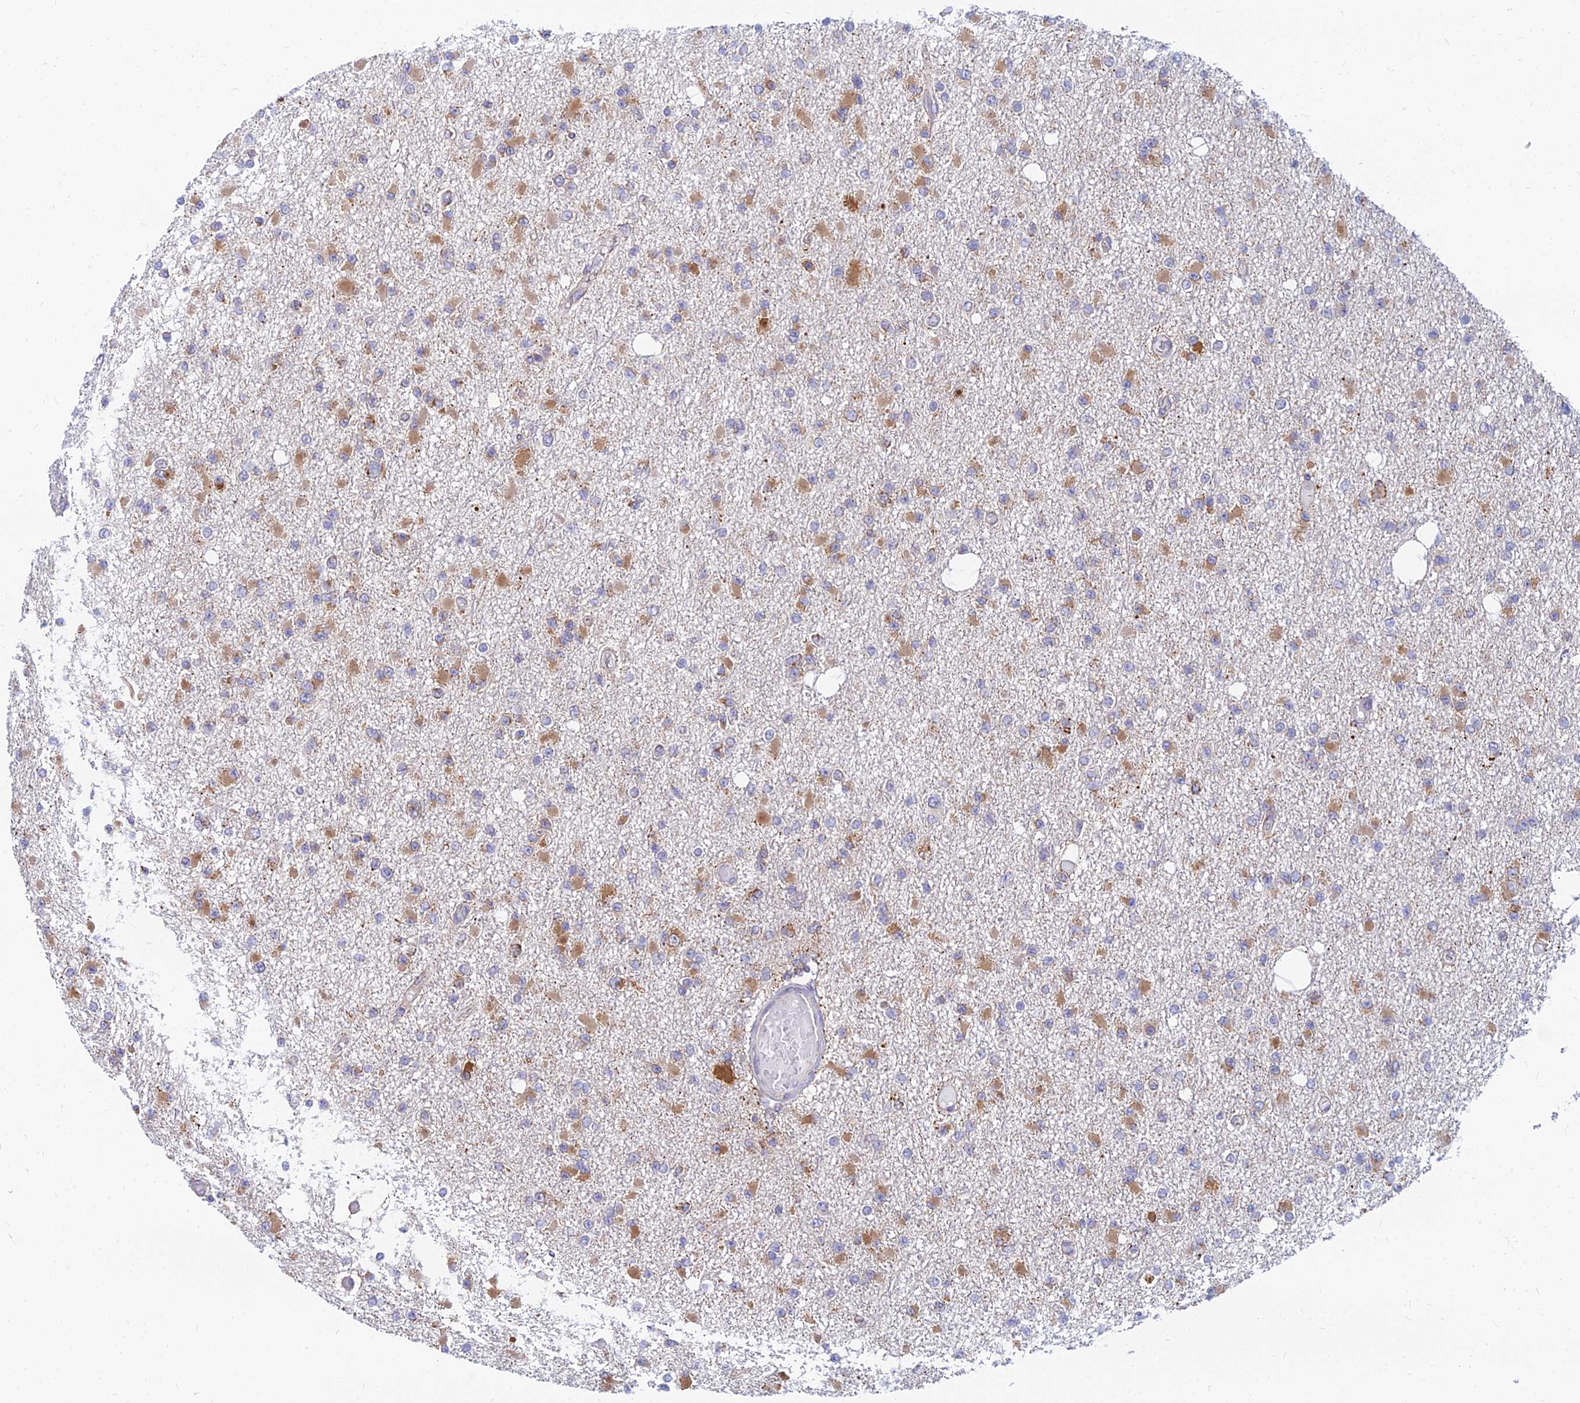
{"staining": {"intensity": "moderate", "quantity": "<25%", "location": "cytoplasmic/membranous"}, "tissue": "glioma", "cell_type": "Tumor cells", "image_type": "cancer", "snomed": [{"axis": "morphology", "description": "Glioma, malignant, Low grade"}, {"axis": "topography", "description": "Brain"}], "caption": "DAB immunohistochemical staining of human malignant glioma (low-grade) shows moderate cytoplasmic/membranous protein expression in approximately <25% of tumor cells.", "gene": "CCT6B", "patient": {"sex": "female", "age": 22}}